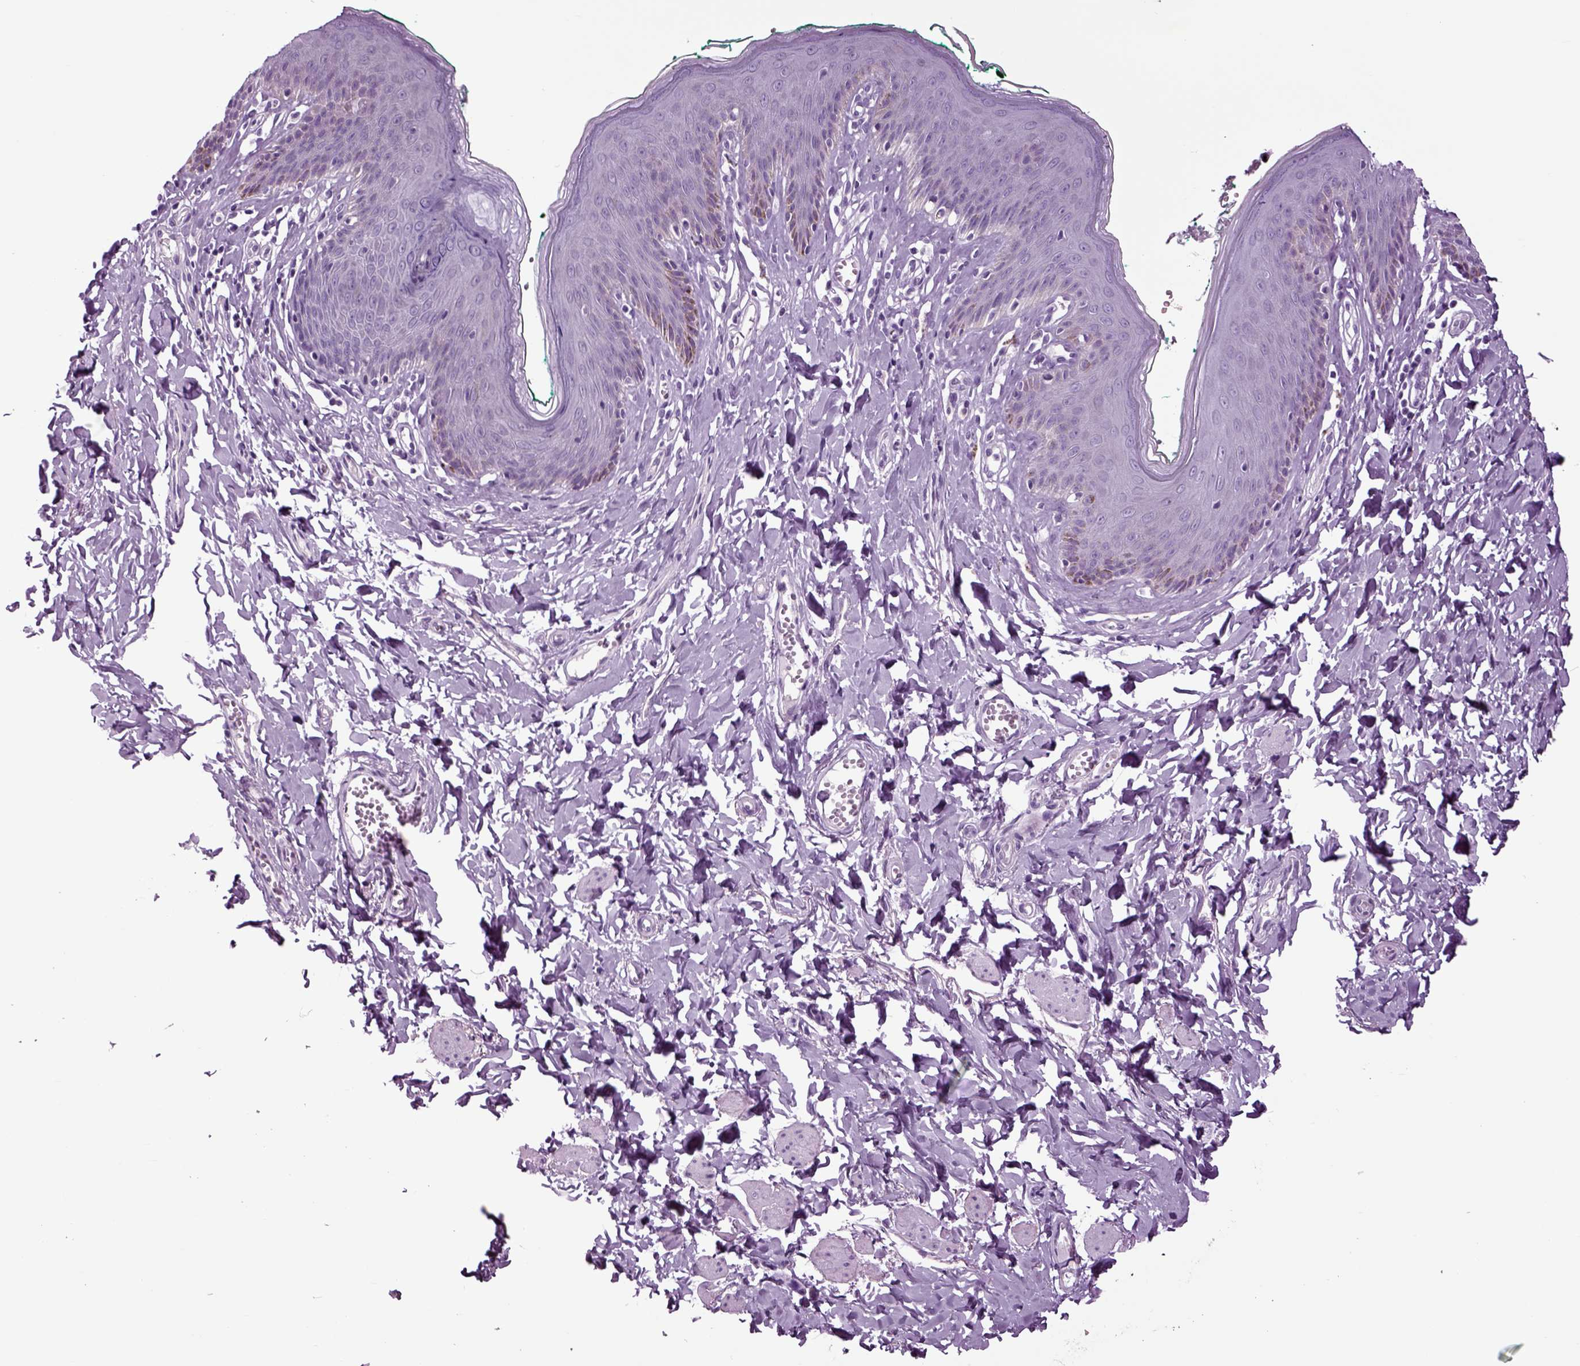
{"staining": {"intensity": "negative", "quantity": "none", "location": "none"}, "tissue": "skin", "cell_type": "Epidermal cells", "image_type": "normal", "snomed": [{"axis": "morphology", "description": "Normal tissue, NOS"}, {"axis": "topography", "description": "Vulva"}], "caption": "Immunohistochemical staining of unremarkable skin displays no significant staining in epidermal cells. (Stains: DAB (3,3'-diaminobenzidine) immunohistochemistry (IHC) with hematoxylin counter stain, Microscopy: brightfield microscopy at high magnification).", "gene": "ARHGAP11A", "patient": {"sex": "female", "age": 66}}